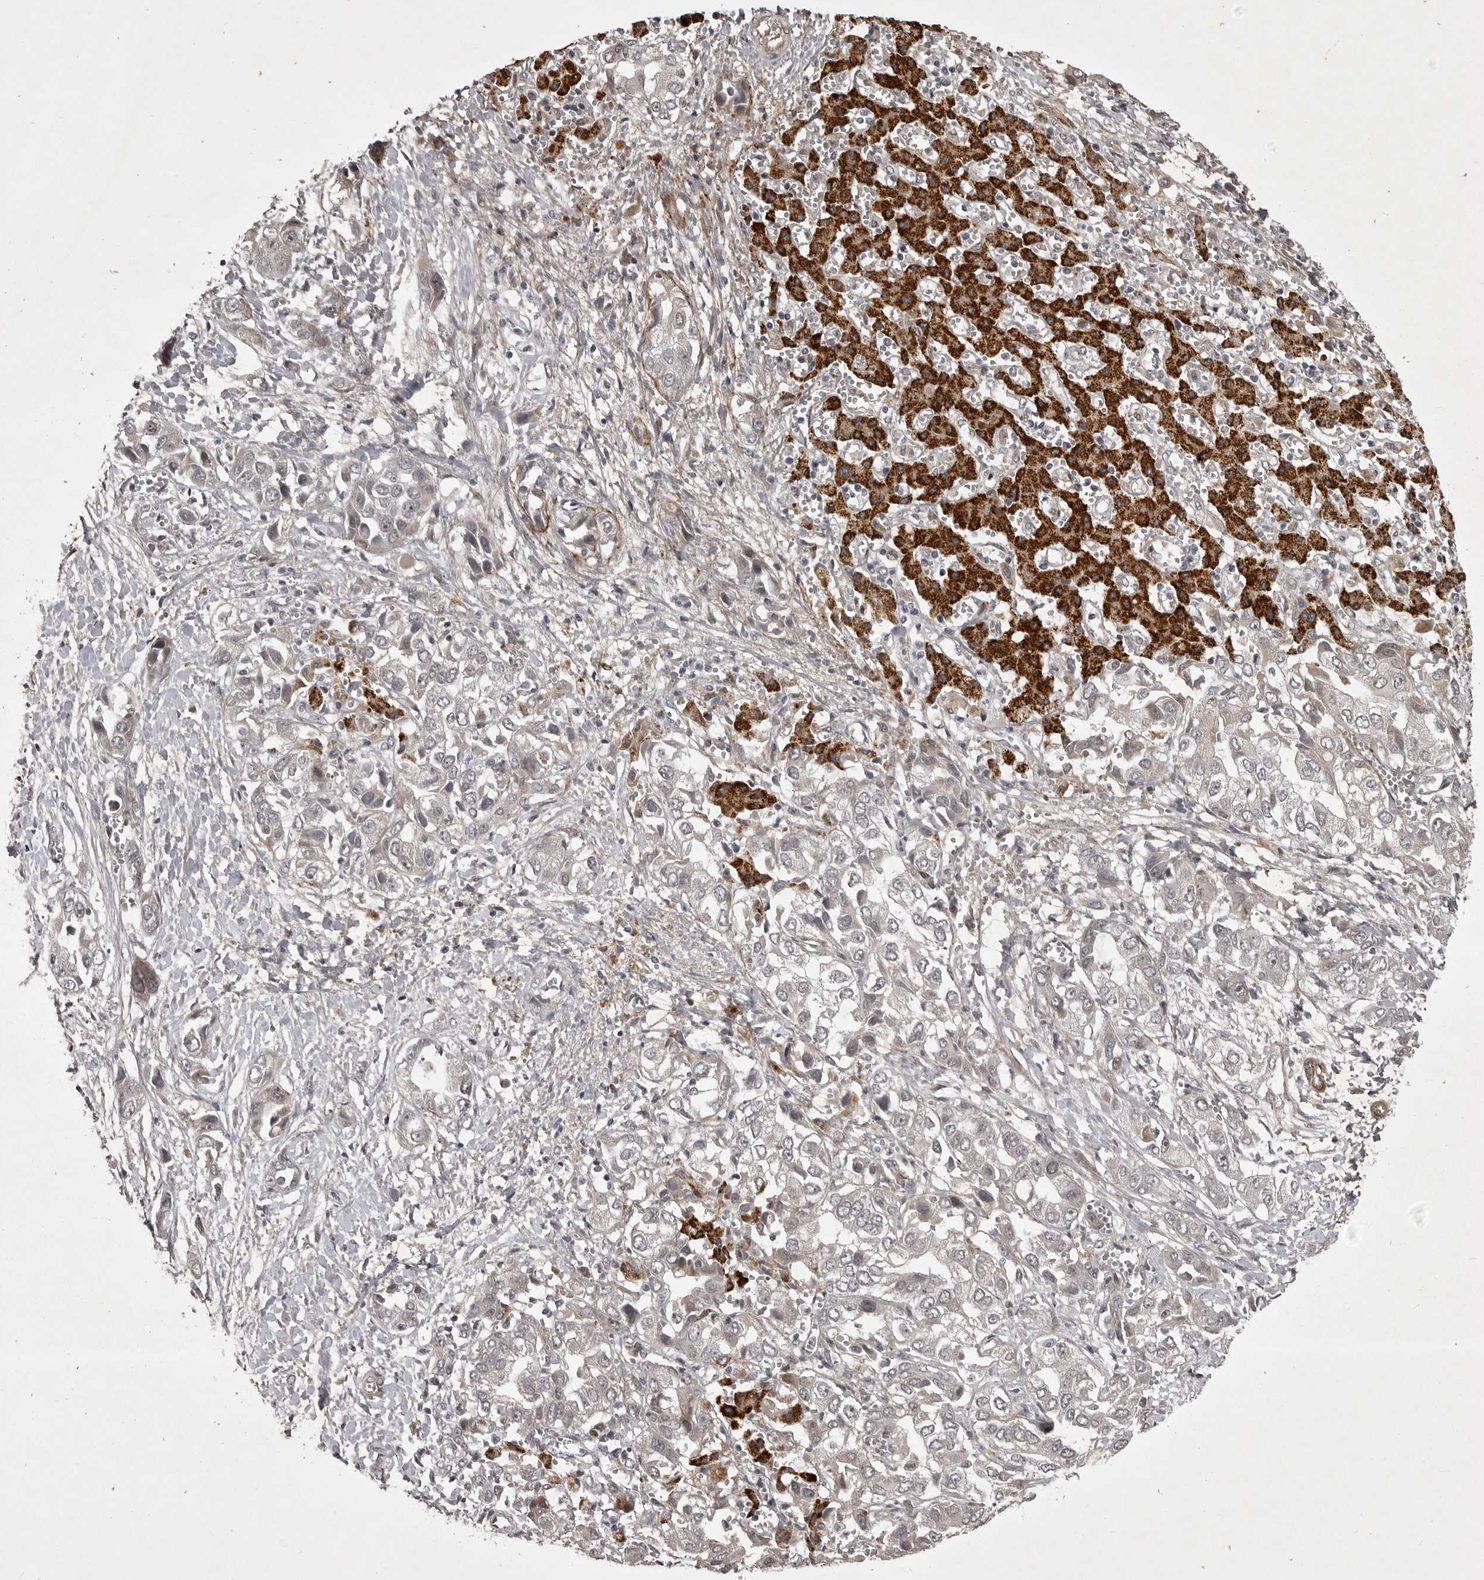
{"staining": {"intensity": "negative", "quantity": "none", "location": "none"}, "tissue": "liver cancer", "cell_type": "Tumor cells", "image_type": "cancer", "snomed": [{"axis": "morphology", "description": "Cholangiocarcinoma"}, {"axis": "topography", "description": "Liver"}], "caption": "Micrograph shows no significant protein staining in tumor cells of cholangiocarcinoma (liver).", "gene": "SNX16", "patient": {"sex": "female", "age": 52}}